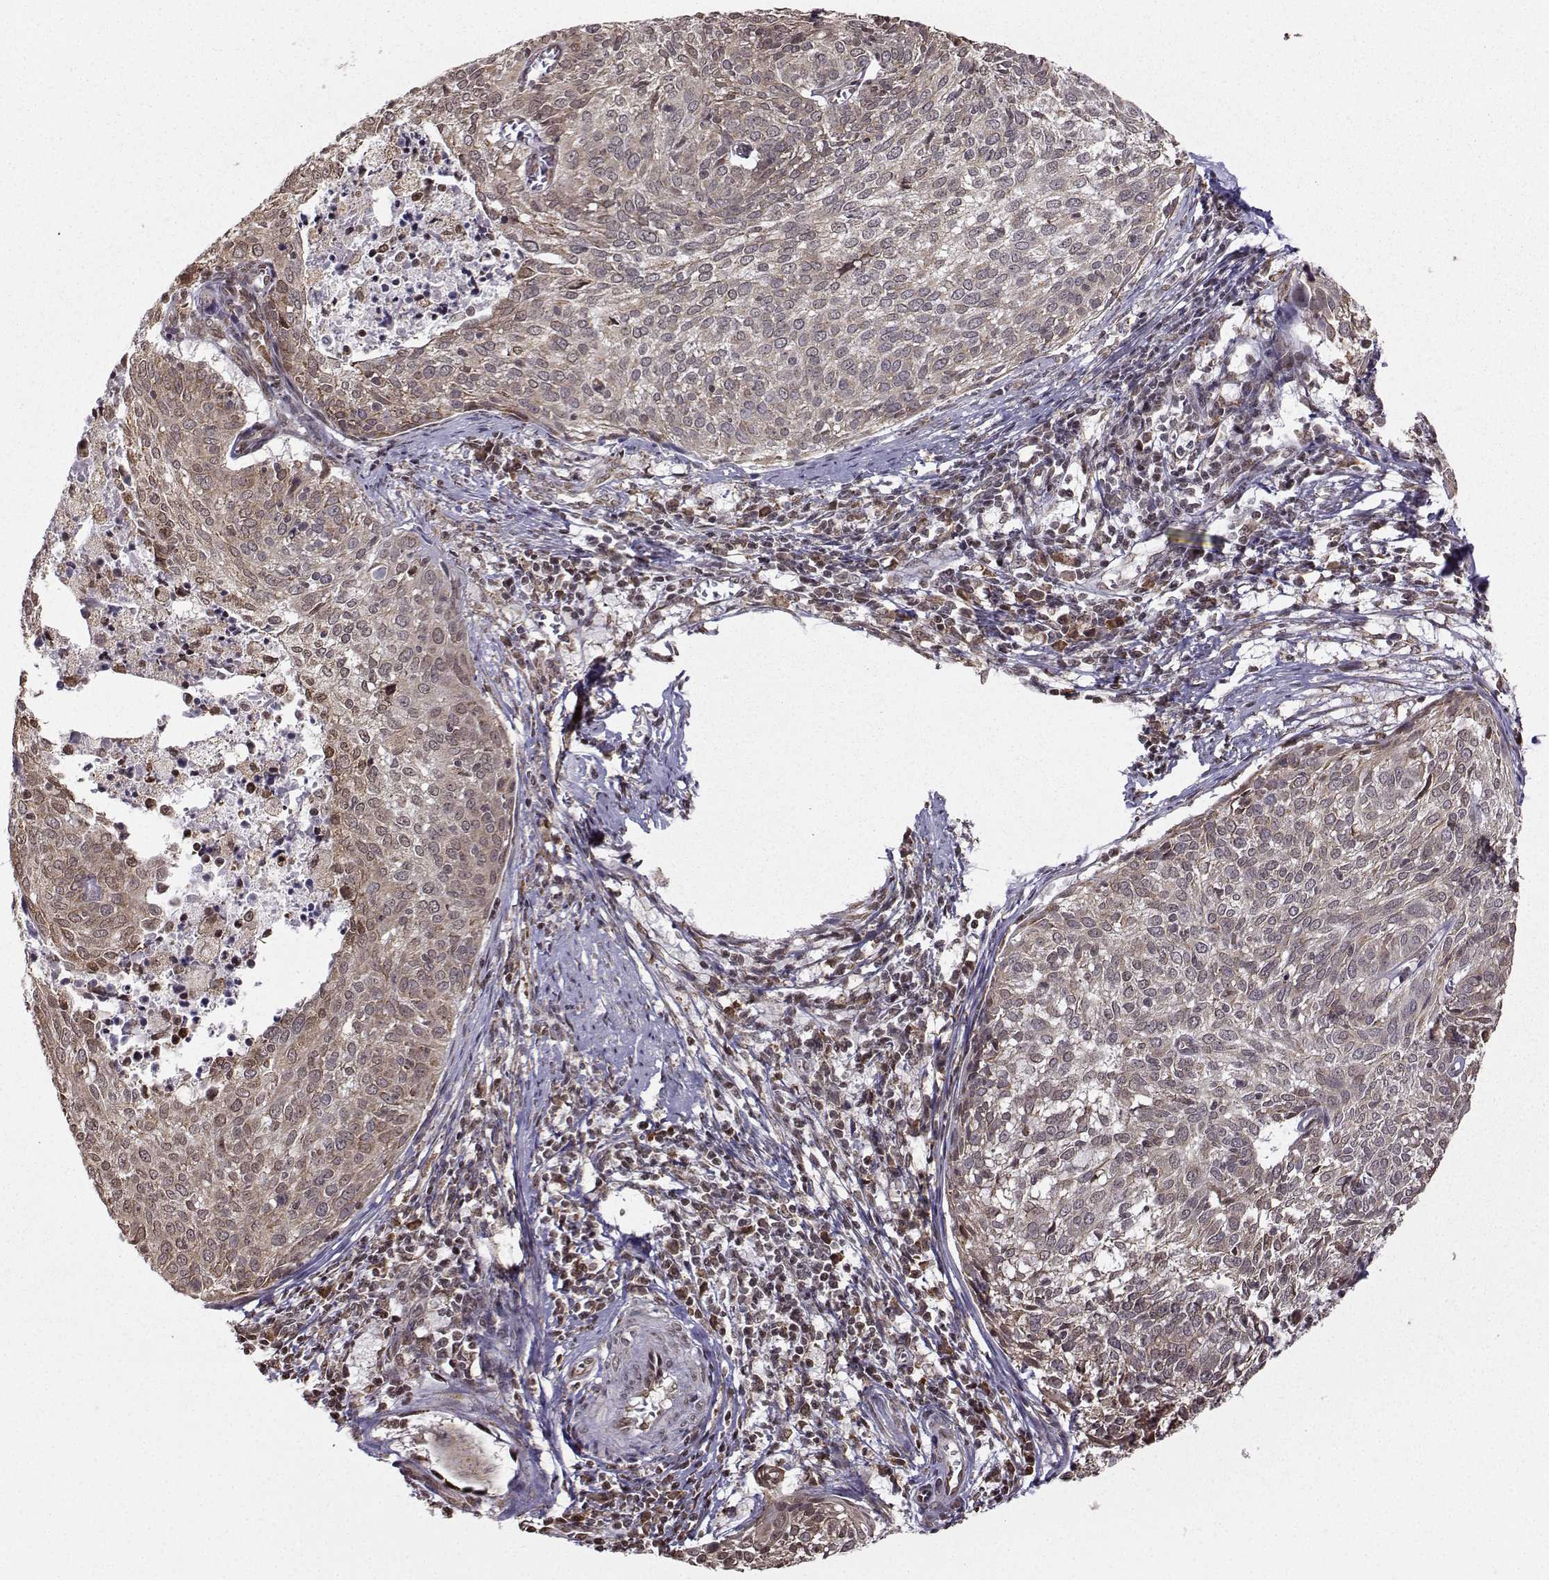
{"staining": {"intensity": "weak", "quantity": "25%-75%", "location": "cytoplasmic/membranous,nuclear"}, "tissue": "cervical cancer", "cell_type": "Tumor cells", "image_type": "cancer", "snomed": [{"axis": "morphology", "description": "Squamous cell carcinoma, NOS"}, {"axis": "topography", "description": "Cervix"}], "caption": "Immunohistochemical staining of cervical cancer (squamous cell carcinoma) exhibits weak cytoplasmic/membranous and nuclear protein expression in about 25%-75% of tumor cells. (Stains: DAB in brown, nuclei in blue, Microscopy: brightfield microscopy at high magnification).", "gene": "EZH1", "patient": {"sex": "female", "age": 39}}